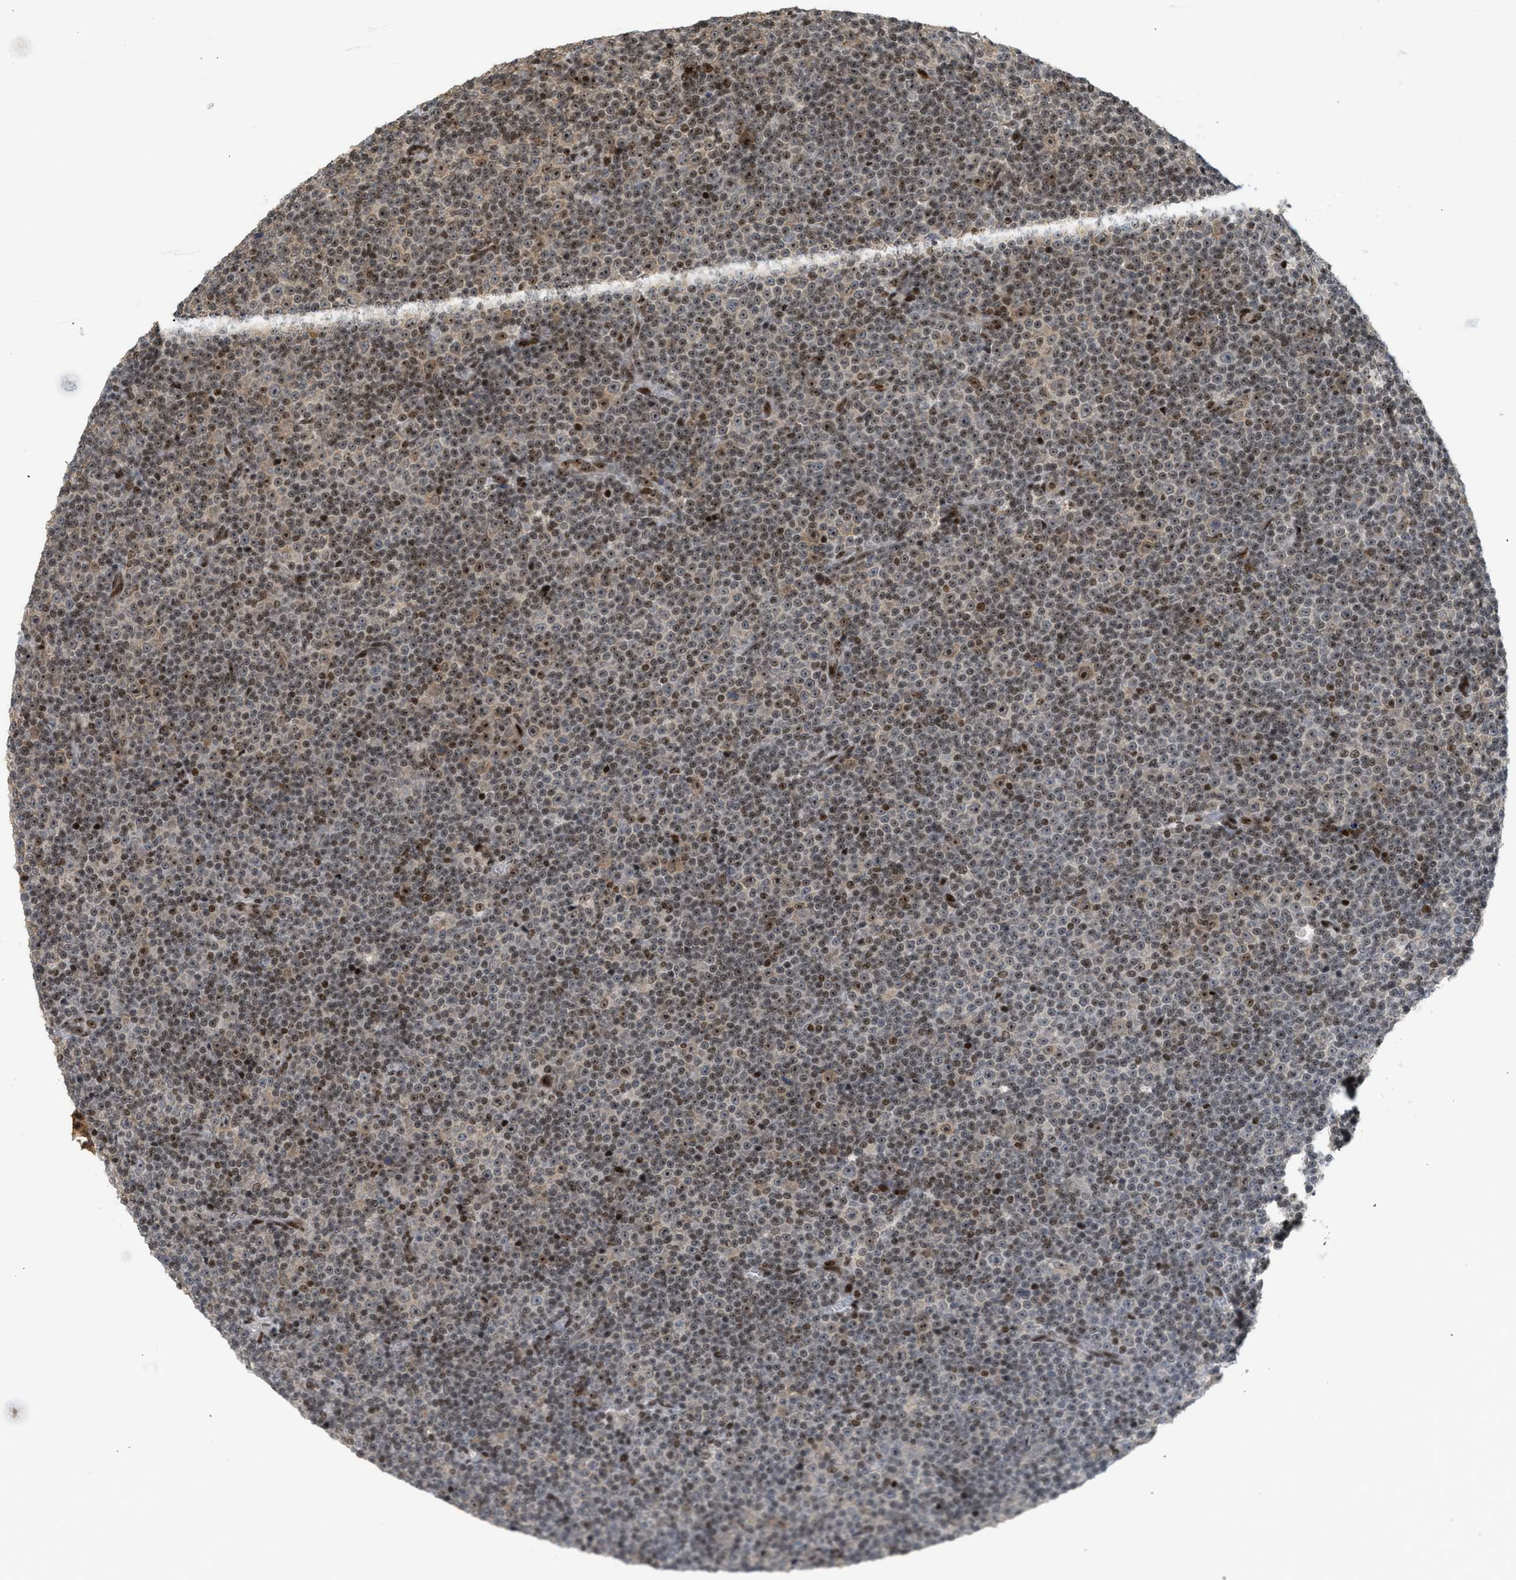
{"staining": {"intensity": "moderate", "quantity": ">75%", "location": "nuclear"}, "tissue": "lymphoma", "cell_type": "Tumor cells", "image_type": "cancer", "snomed": [{"axis": "morphology", "description": "Malignant lymphoma, non-Hodgkin's type, Low grade"}, {"axis": "topography", "description": "Lymph node"}], "caption": "Protein expression analysis of lymphoma displays moderate nuclear staining in approximately >75% of tumor cells.", "gene": "ZNF22", "patient": {"sex": "female", "age": 67}}